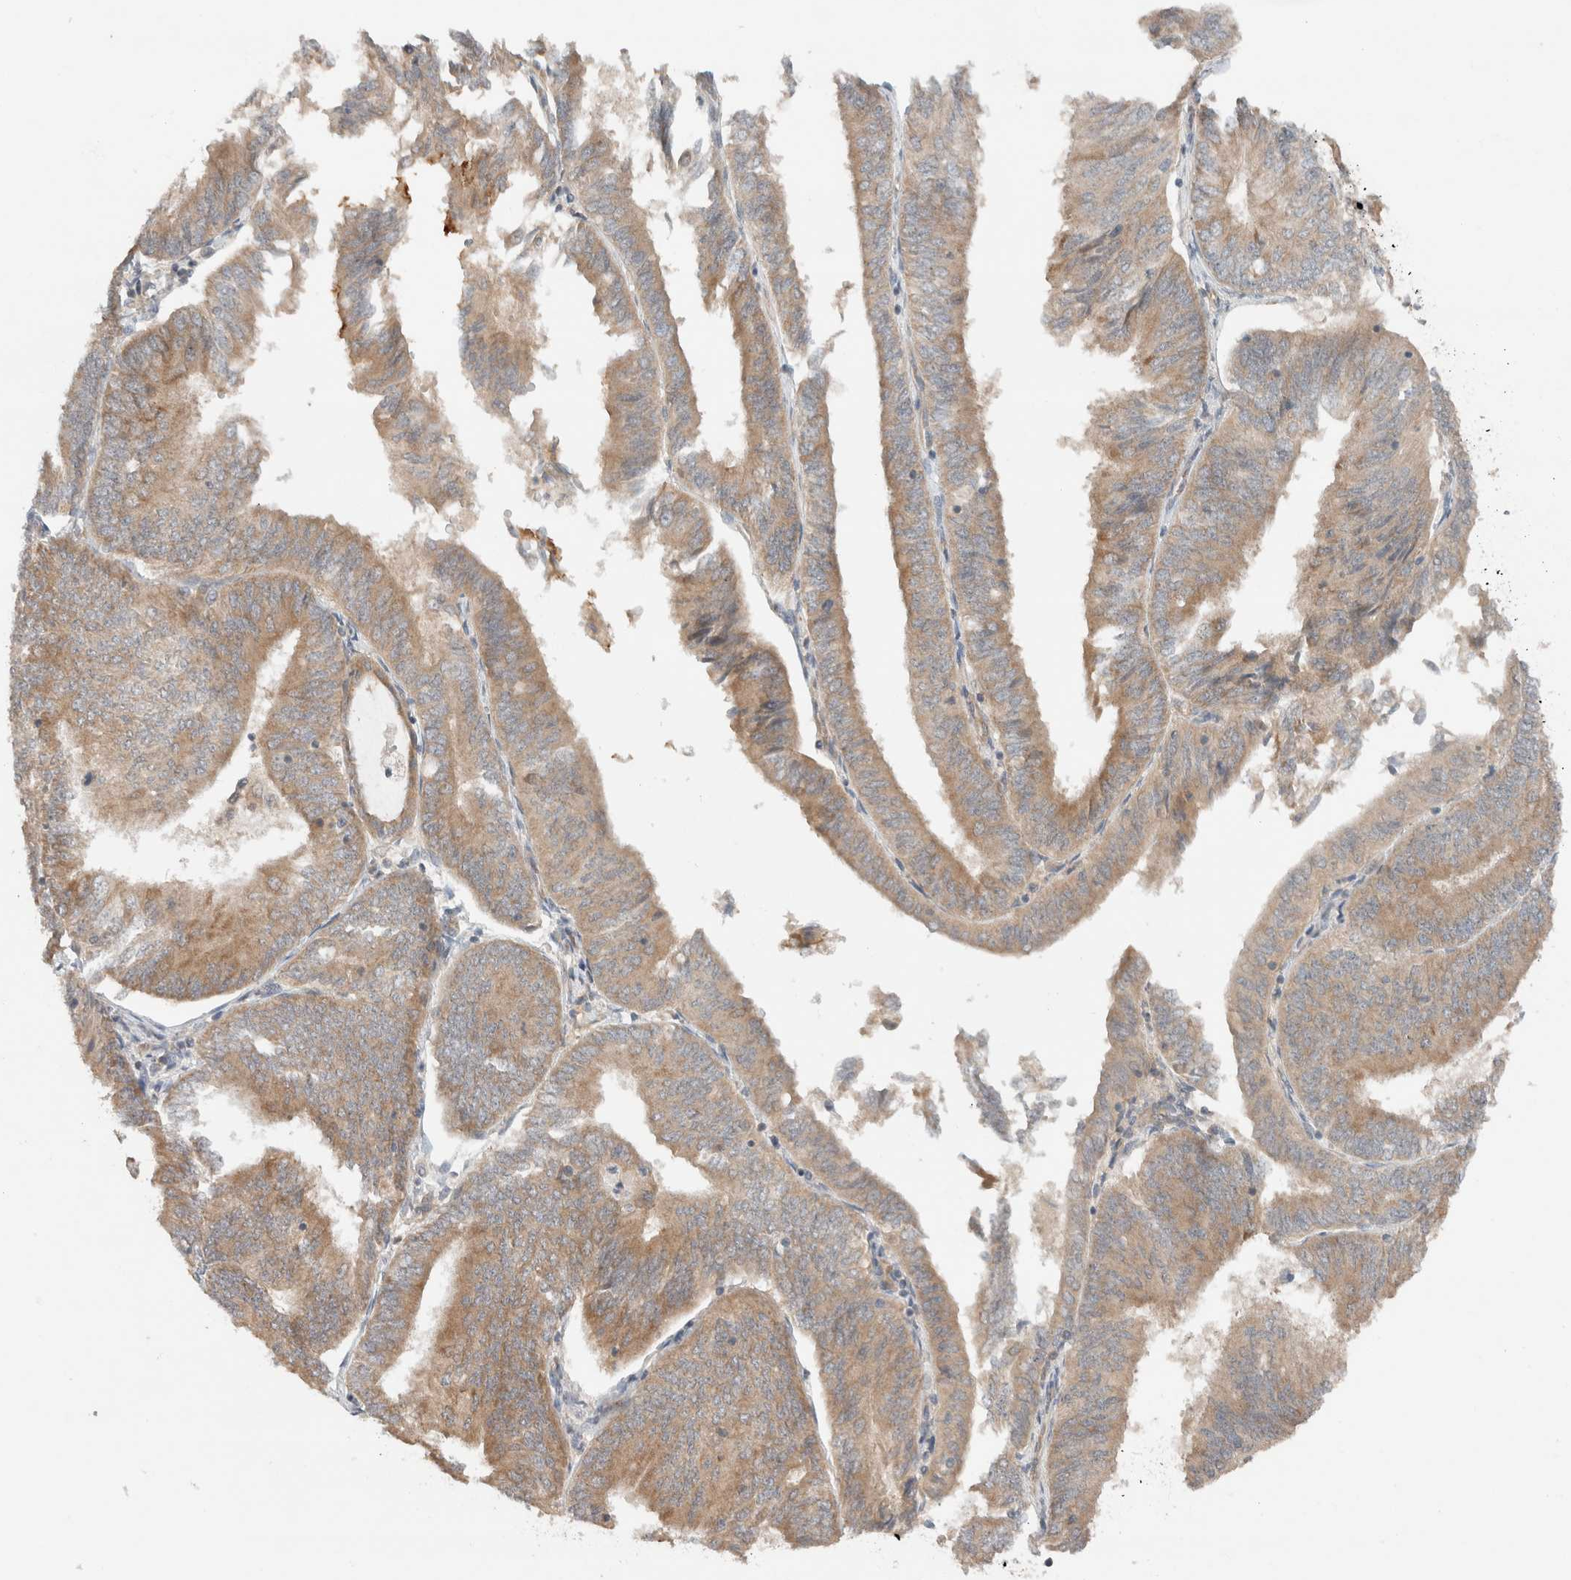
{"staining": {"intensity": "moderate", "quantity": ">75%", "location": "cytoplasmic/membranous"}, "tissue": "endometrial cancer", "cell_type": "Tumor cells", "image_type": "cancer", "snomed": [{"axis": "morphology", "description": "Adenocarcinoma, NOS"}, {"axis": "topography", "description": "Endometrium"}], "caption": "Immunohistochemistry image of neoplastic tissue: endometrial cancer stained using immunohistochemistry (IHC) exhibits medium levels of moderate protein expression localized specifically in the cytoplasmic/membranous of tumor cells, appearing as a cytoplasmic/membranous brown color.", "gene": "ARFGEF2", "patient": {"sex": "female", "age": 58}}